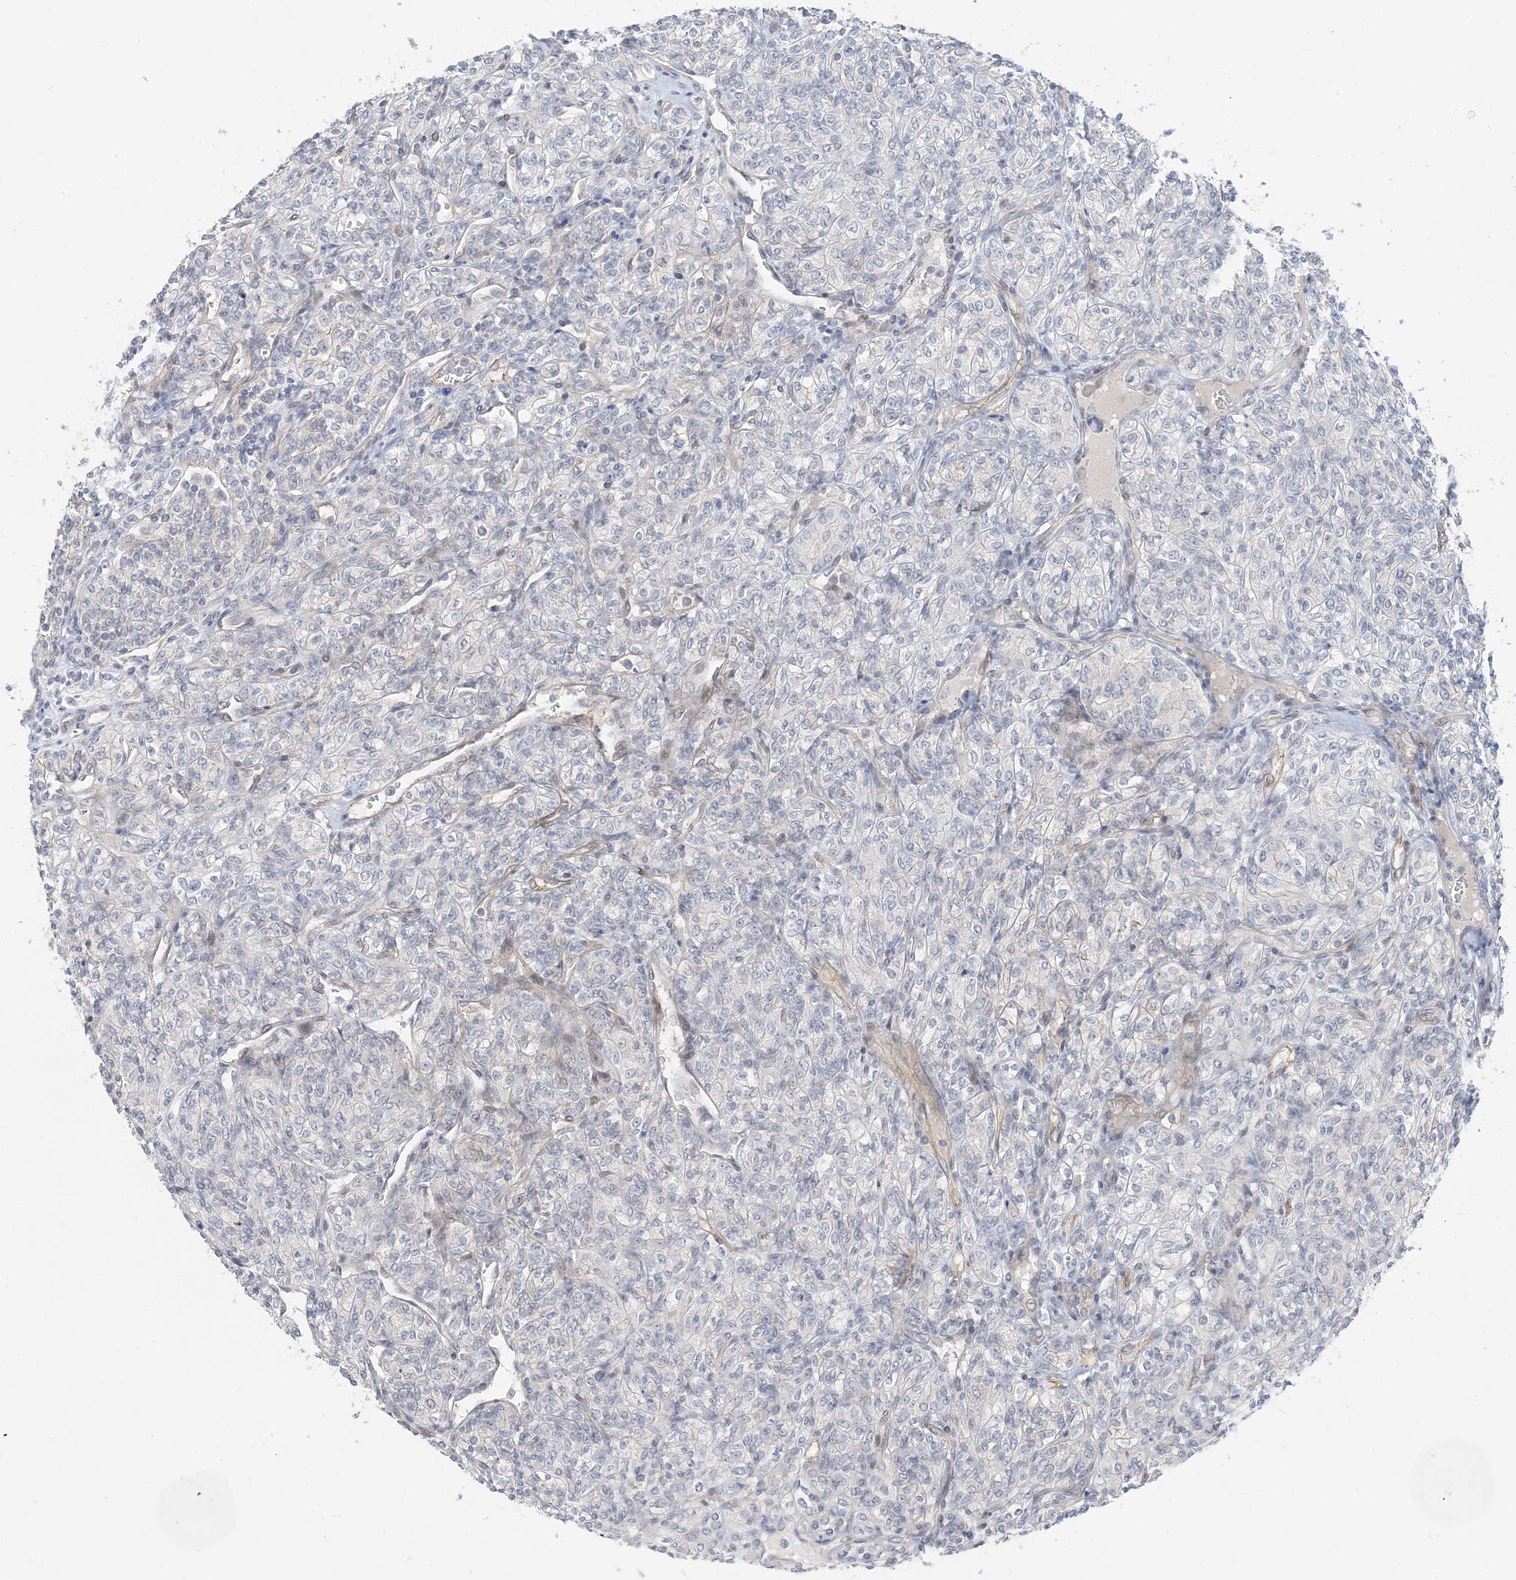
{"staining": {"intensity": "negative", "quantity": "none", "location": "none"}, "tissue": "renal cancer", "cell_type": "Tumor cells", "image_type": "cancer", "snomed": [{"axis": "morphology", "description": "Adenocarcinoma, NOS"}, {"axis": "topography", "description": "Kidney"}], "caption": "Immunohistochemical staining of renal cancer displays no significant positivity in tumor cells.", "gene": "IL36B", "patient": {"sex": "male", "age": 77}}